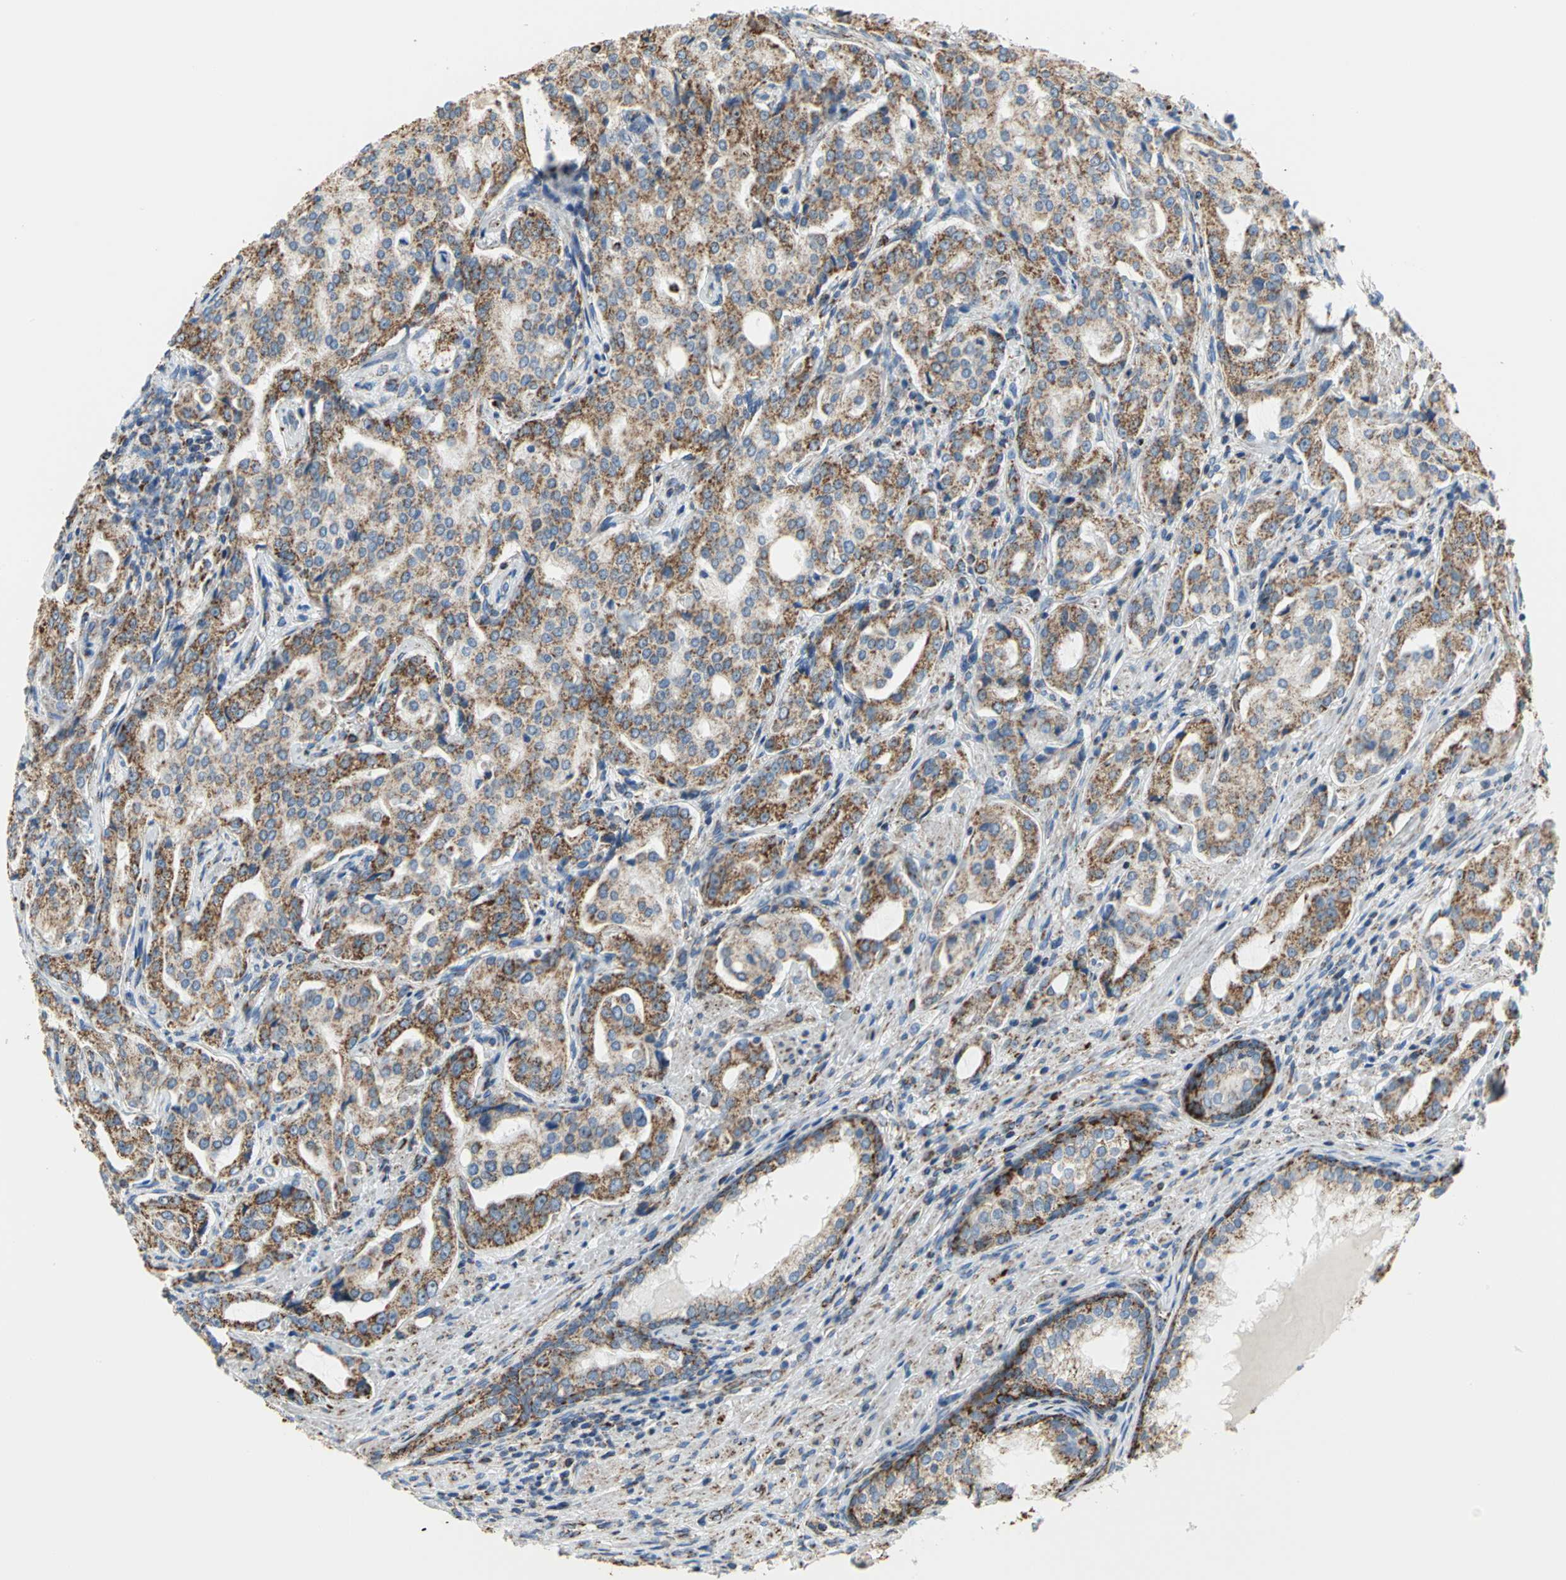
{"staining": {"intensity": "strong", "quantity": ">75%", "location": "cytoplasmic/membranous"}, "tissue": "prostate cancer", "cell_type": "Tumor cells", "image_type": "cancer", "snomed": [{"axis": "morphology", "description": "Adenocarcinoma, High grade"}, {"axis": "topography", "description": "Prostate"}], "caption": "Immunohistochemistry (IHC) micrograph of human prostate cancer stained for a protein (brown), which reveals high levels of strong cytoplasmic/membranous staining in about >75% of tumor cells.", "gene": "NTRK1", "patient": {"sex": "male", "age": 72}}